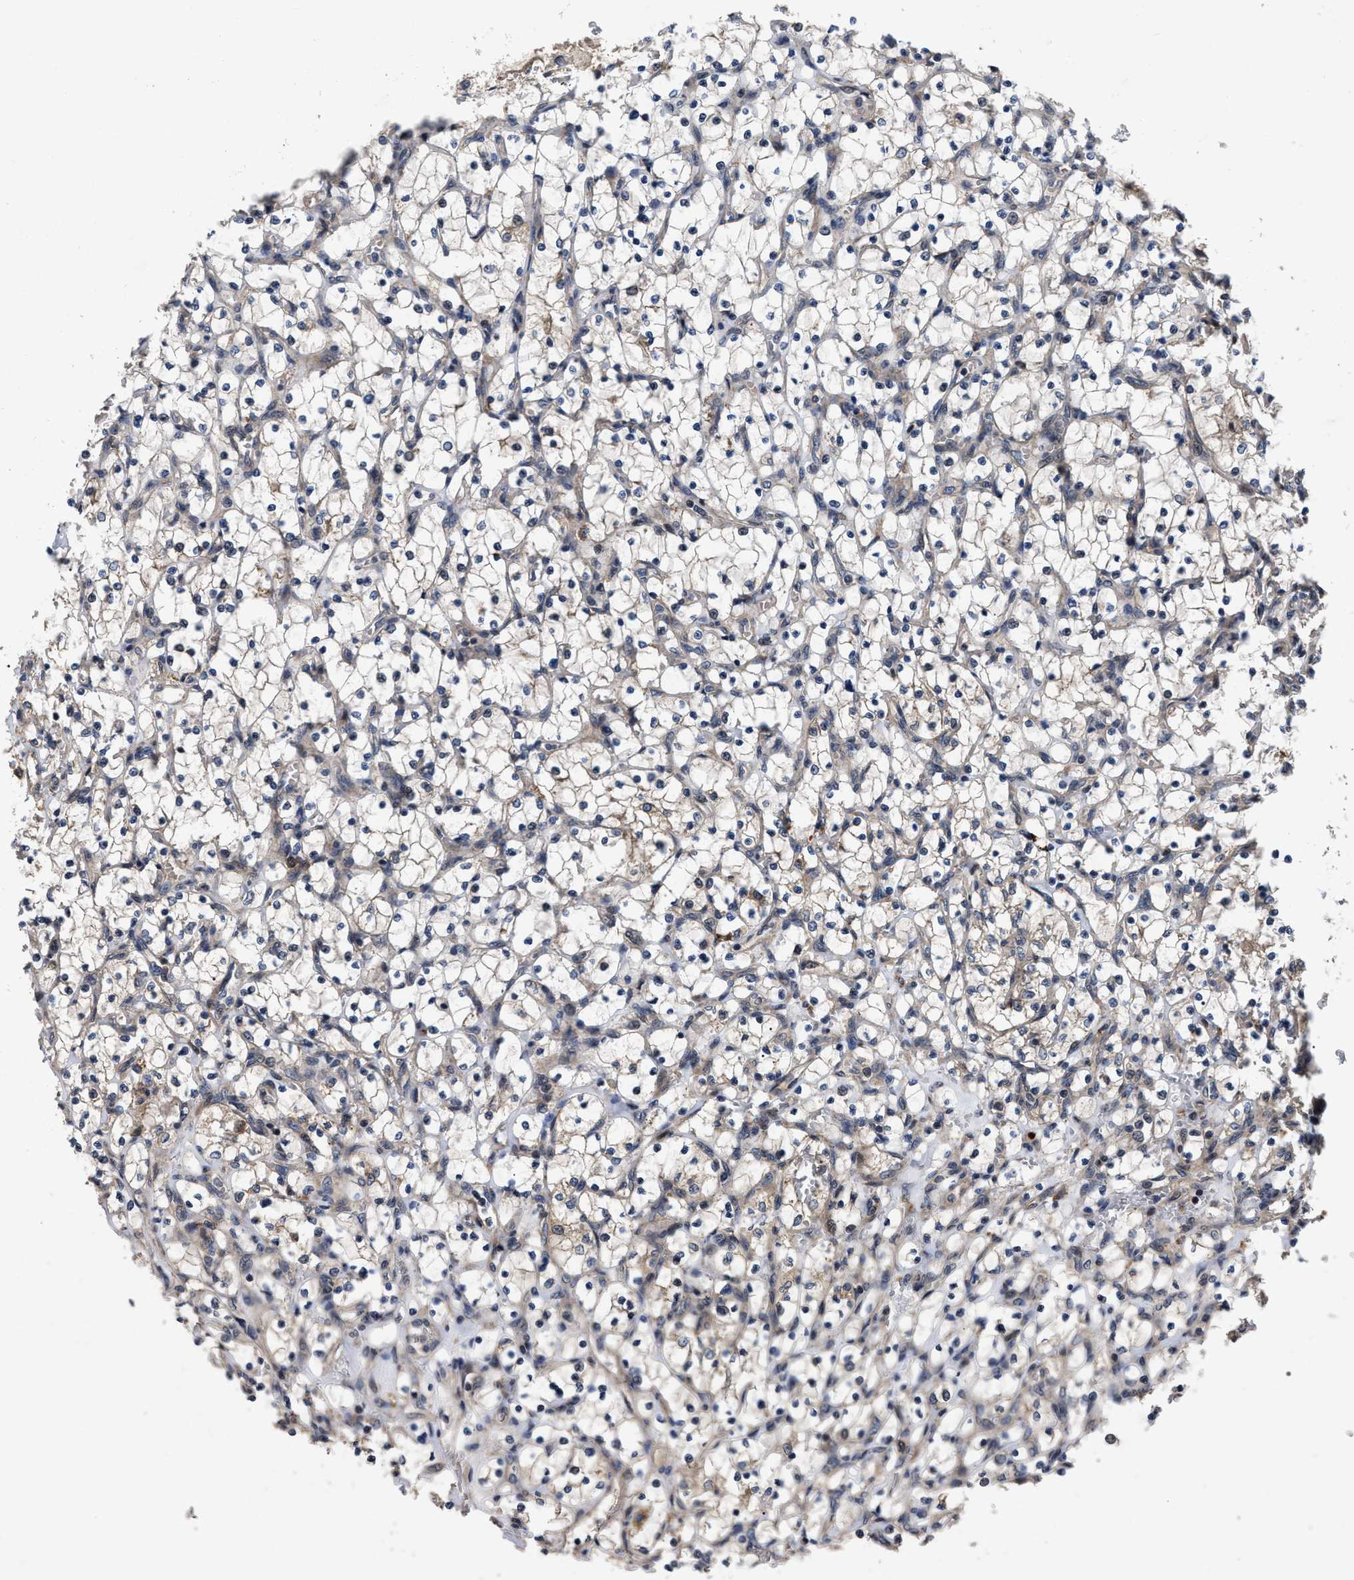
{"staining": {"intensity": "weak", "quantity": "<25%", "location": "cytoplasmic/membranous"}, "tissue": "renal cancer", "cell_type": "Tumor cells", "image_type": "cancer", "snomed": [{"axis": "morphology", "description": "Adenocarcinoma, NOS"}, {"axis": "topography", "description": "Kidney"}], "caption": "This histopathology image is of renal cancer (adenocarcinoma) stained with IHC to label a protein in brown with the nuclei are counter-stained blue. There is no positivity in tumor cells.", "gene": "PPWD1", "patient": {"sex": "female", "age": 69}}